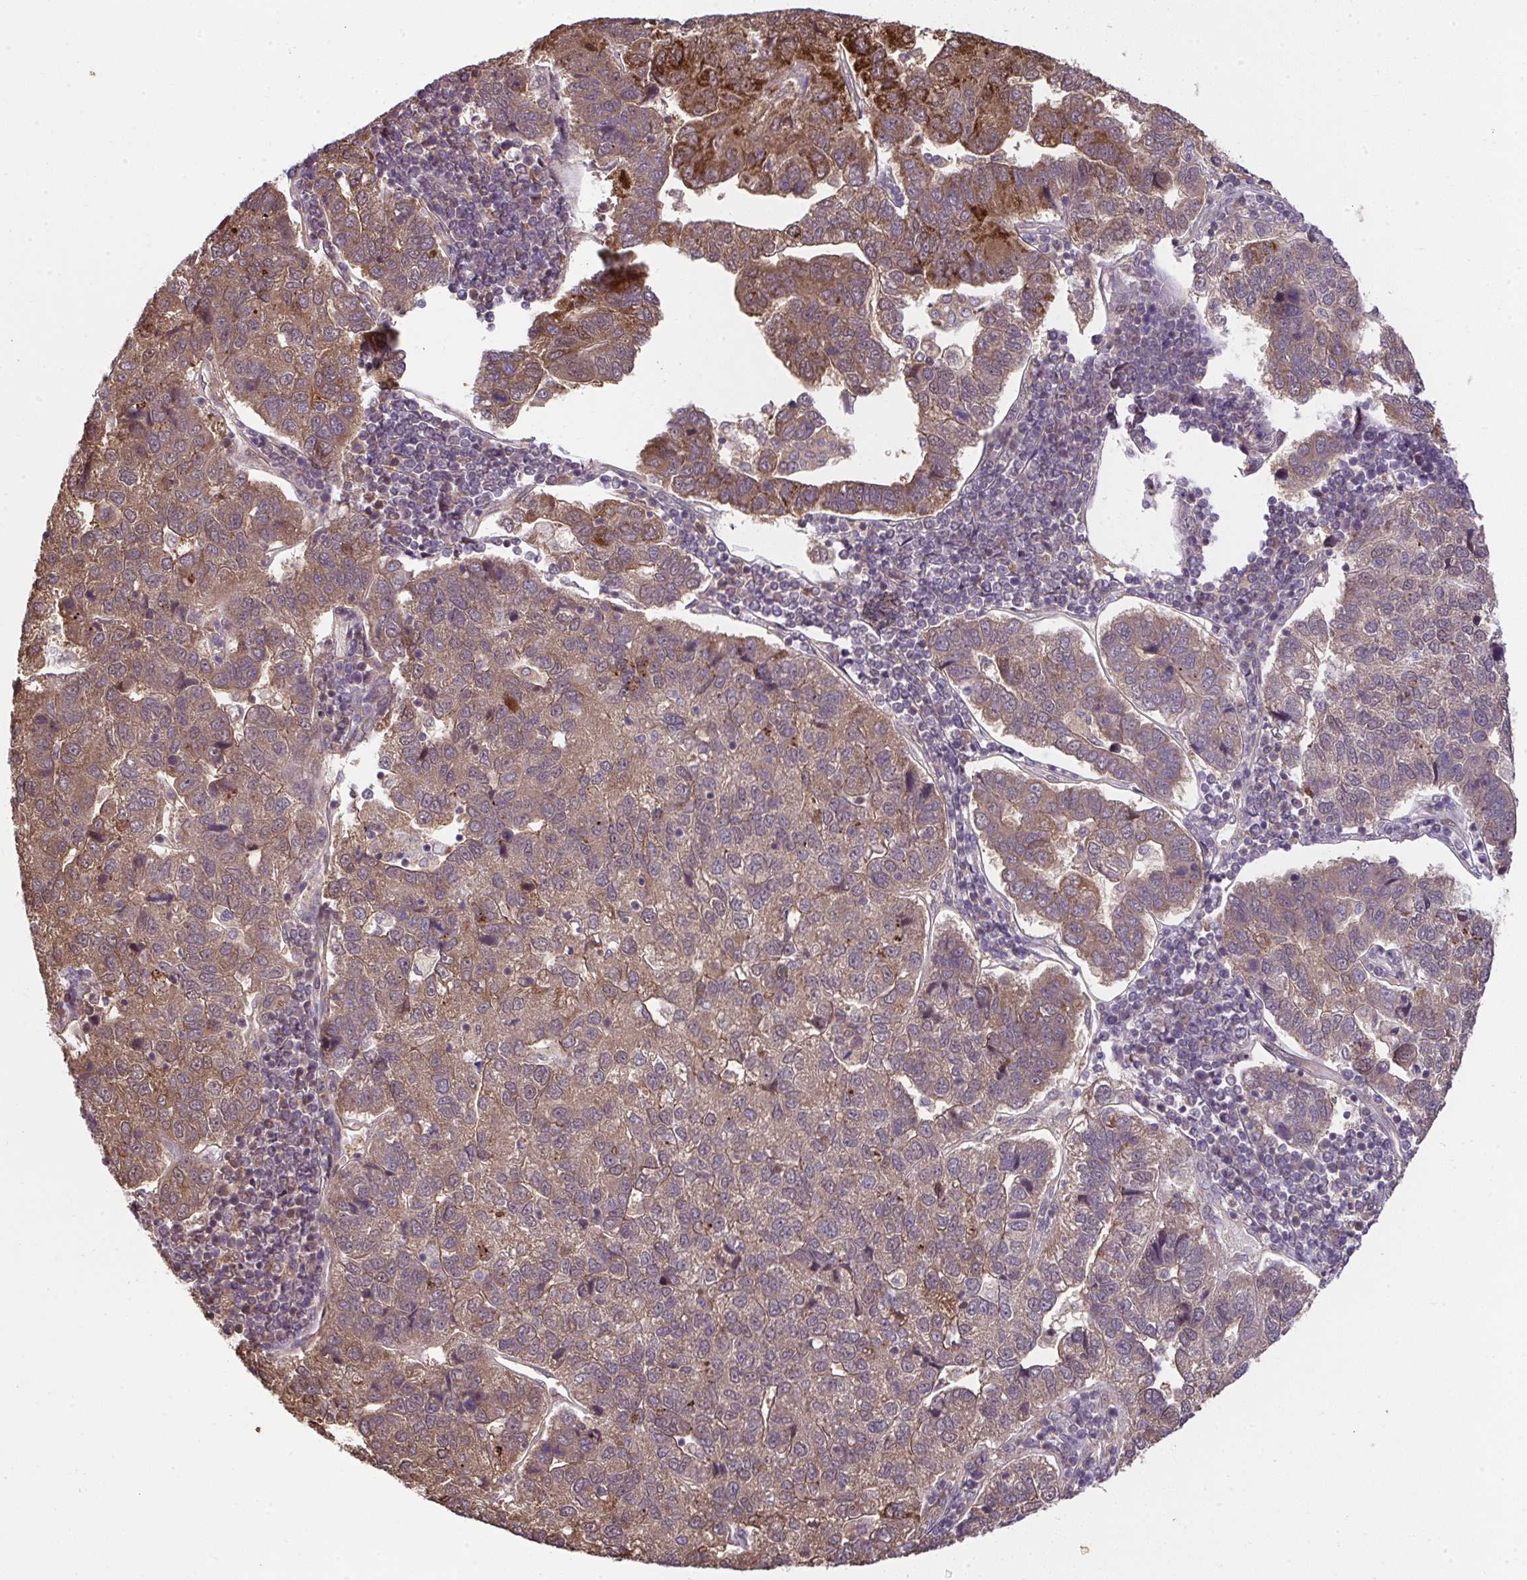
{"staining": {"intensity": "moderate", "quantity": ">75%", "location": "cytoplasmic/membranous,nuclear"}, "tissue": "pancreatic cancer", "cell_type": "Tumor cells", "image_type": "cancer", "snomed": [{"axis": "morphology", "description": "Adenocarcinoma, NOS"}, {"axis": "topography", "description": "Pancreas"}], "caption": "Tumor cells exhibit medium levels of moderate cytoplasmic/membranous and nuclear positivity in approximately >75% of cells in human pancreatic adenocarcinoma. The staining was performed using DAB to visualize the protein expression in brown, while the nuclei were stained in blue with hematoxylin (Magnification: 20x).", "gene": "RDH14", "patient": {"sex": "female", "age": 61}}